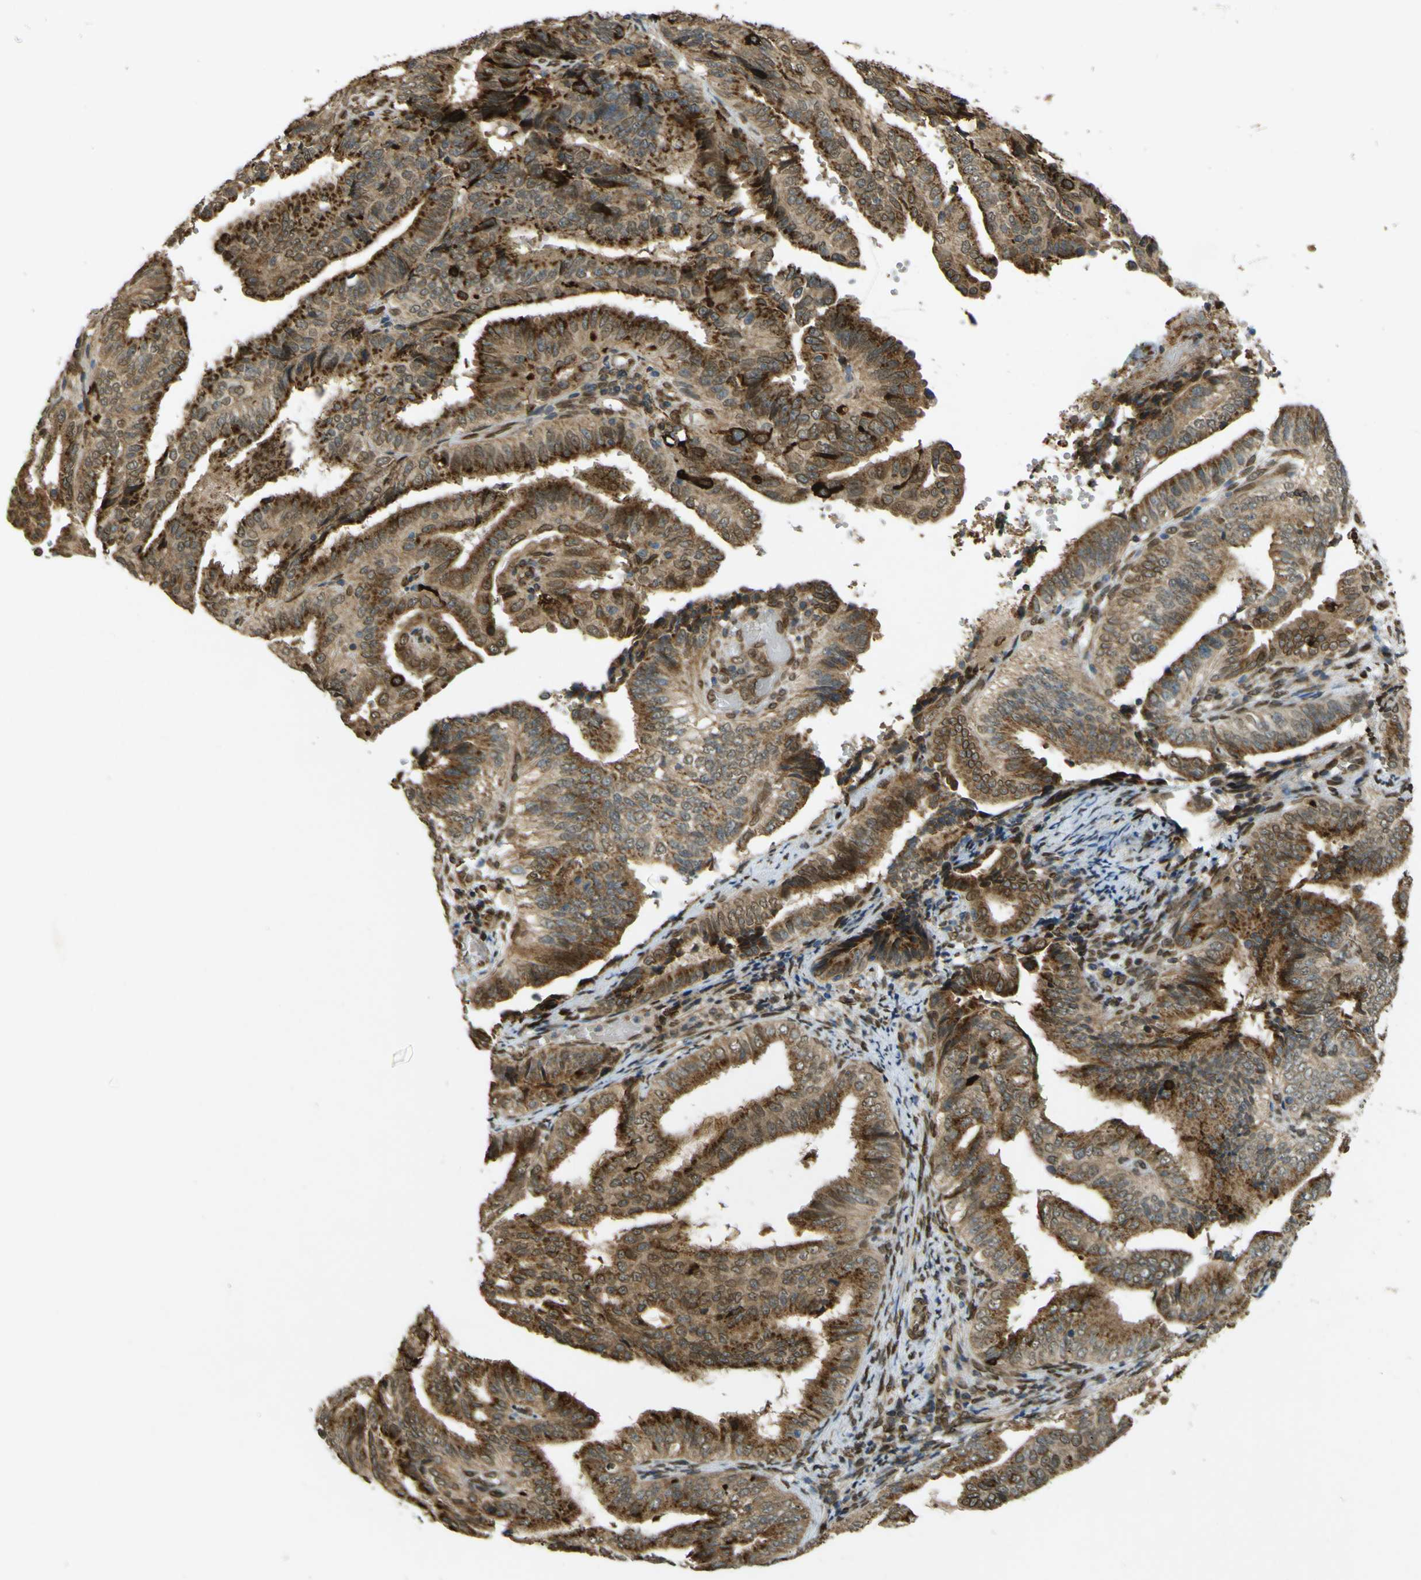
{"staining": {"intensity": "strong", "quantity": ">75%", "location": "cytoplasmic/membranous"}, "tissue": "endometrial cancer", "cell_type": "Tumor cells", "image_type": "cancer", "snomed": [{"axis": "morphology", "description": "Adenocarcinoma, NOS"}, {"axis": "topography", "description": "Endometrium"}], "caption": "Endometrial cancer stained with immunohistochemistry demonstrates strong cytoplasmic/membranous positivity in about >75% of tumor cells.", "gene": "GALNT1", "patient": {"sex": "female", "age": 58}}